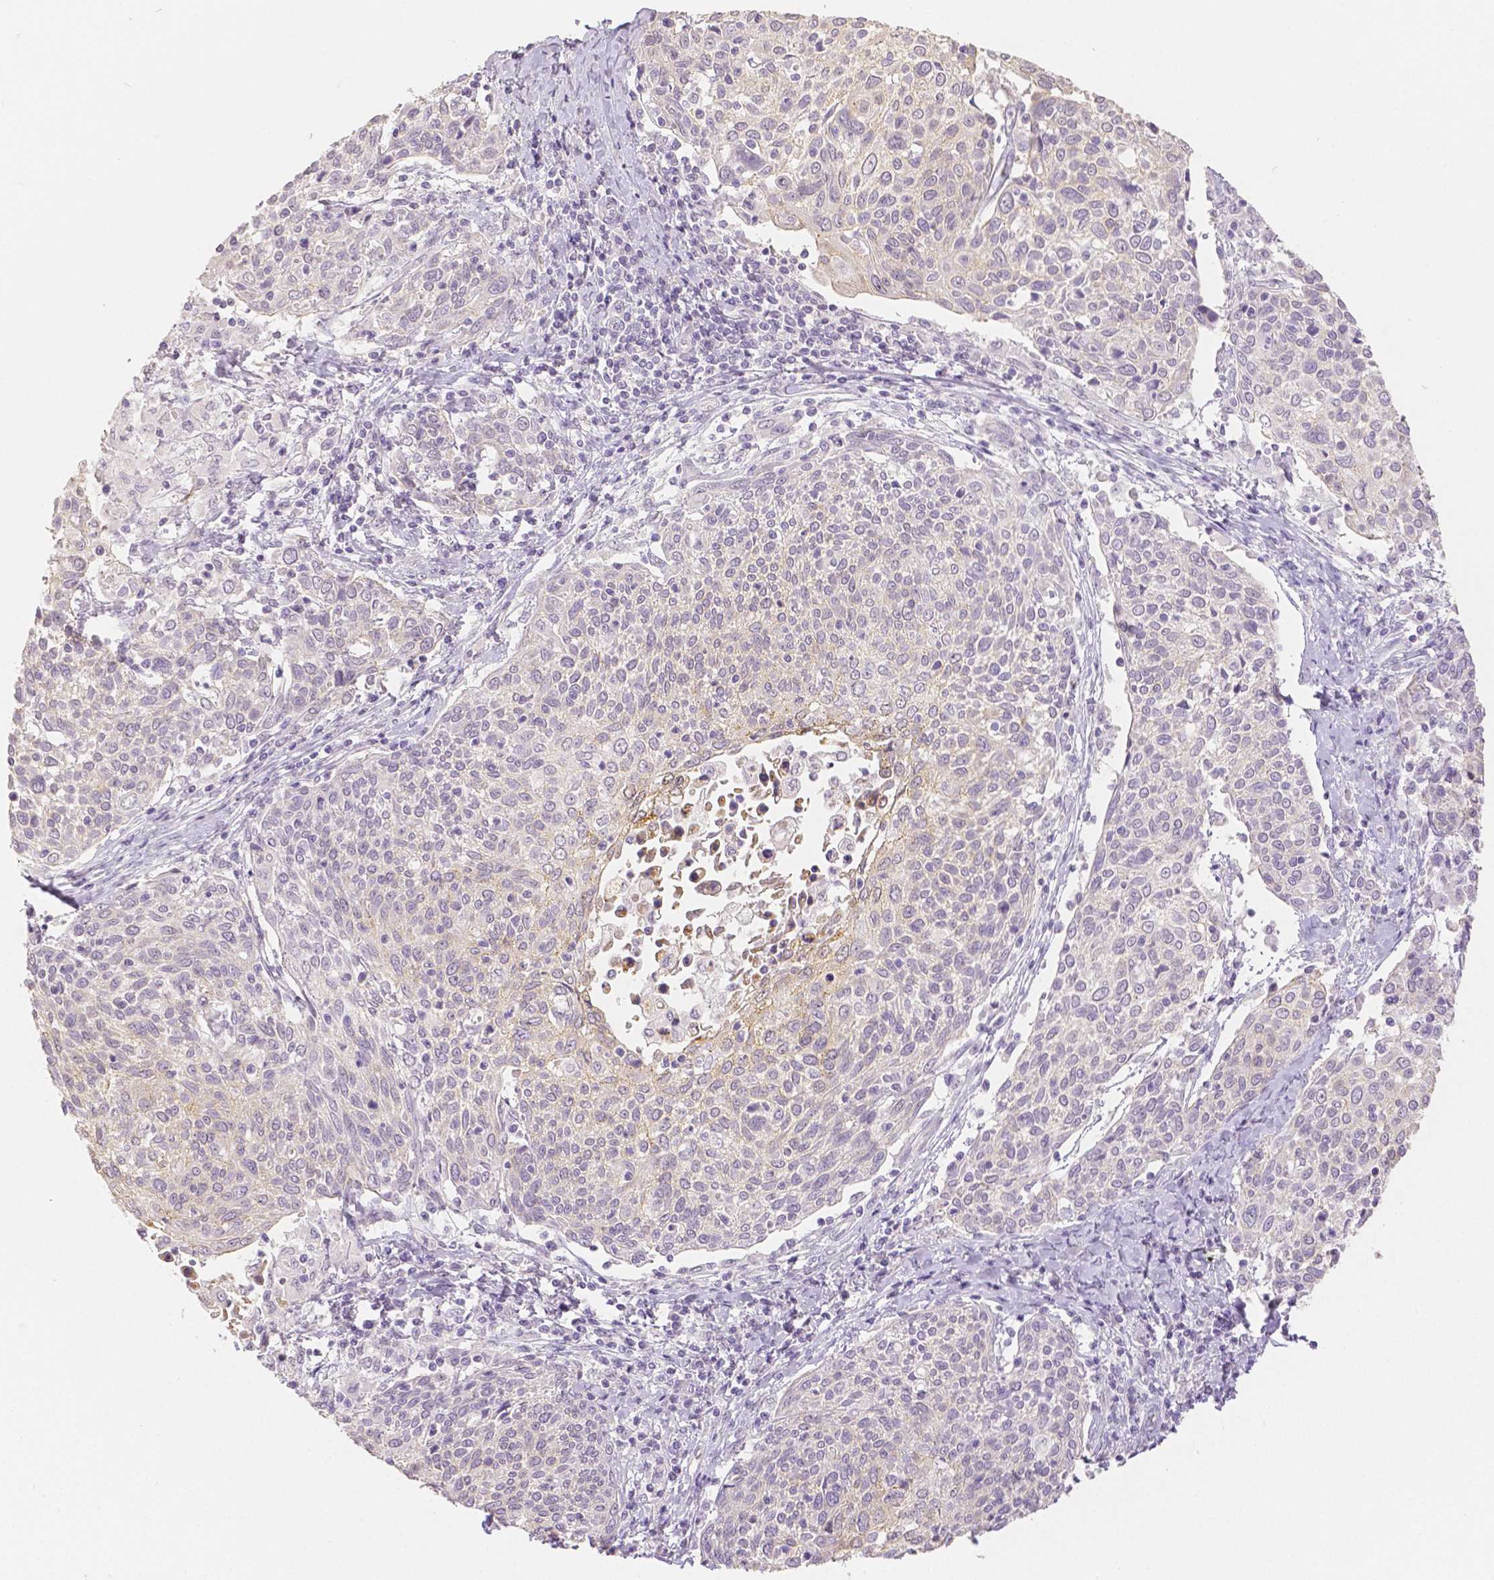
{"staining": {"intensity": "negative", "quantity": "none", "location": "none"}, "tissue": "cervical cancer", "cell_type": "Tumor cells", "image_type": "cancer", "snomed": [{"axis": "morphology", "description": "Squamous cell carcinoma, NOS"}, {"axis": "topography", "description": "Cervix"}], "caption": "Image shows no protein expression in tumor cells of cervical cancer tissue. (DAB immunohistochemistry, high magnification).", "gene": "OCLN", "patient": {"sex": "female", "age": 61}}